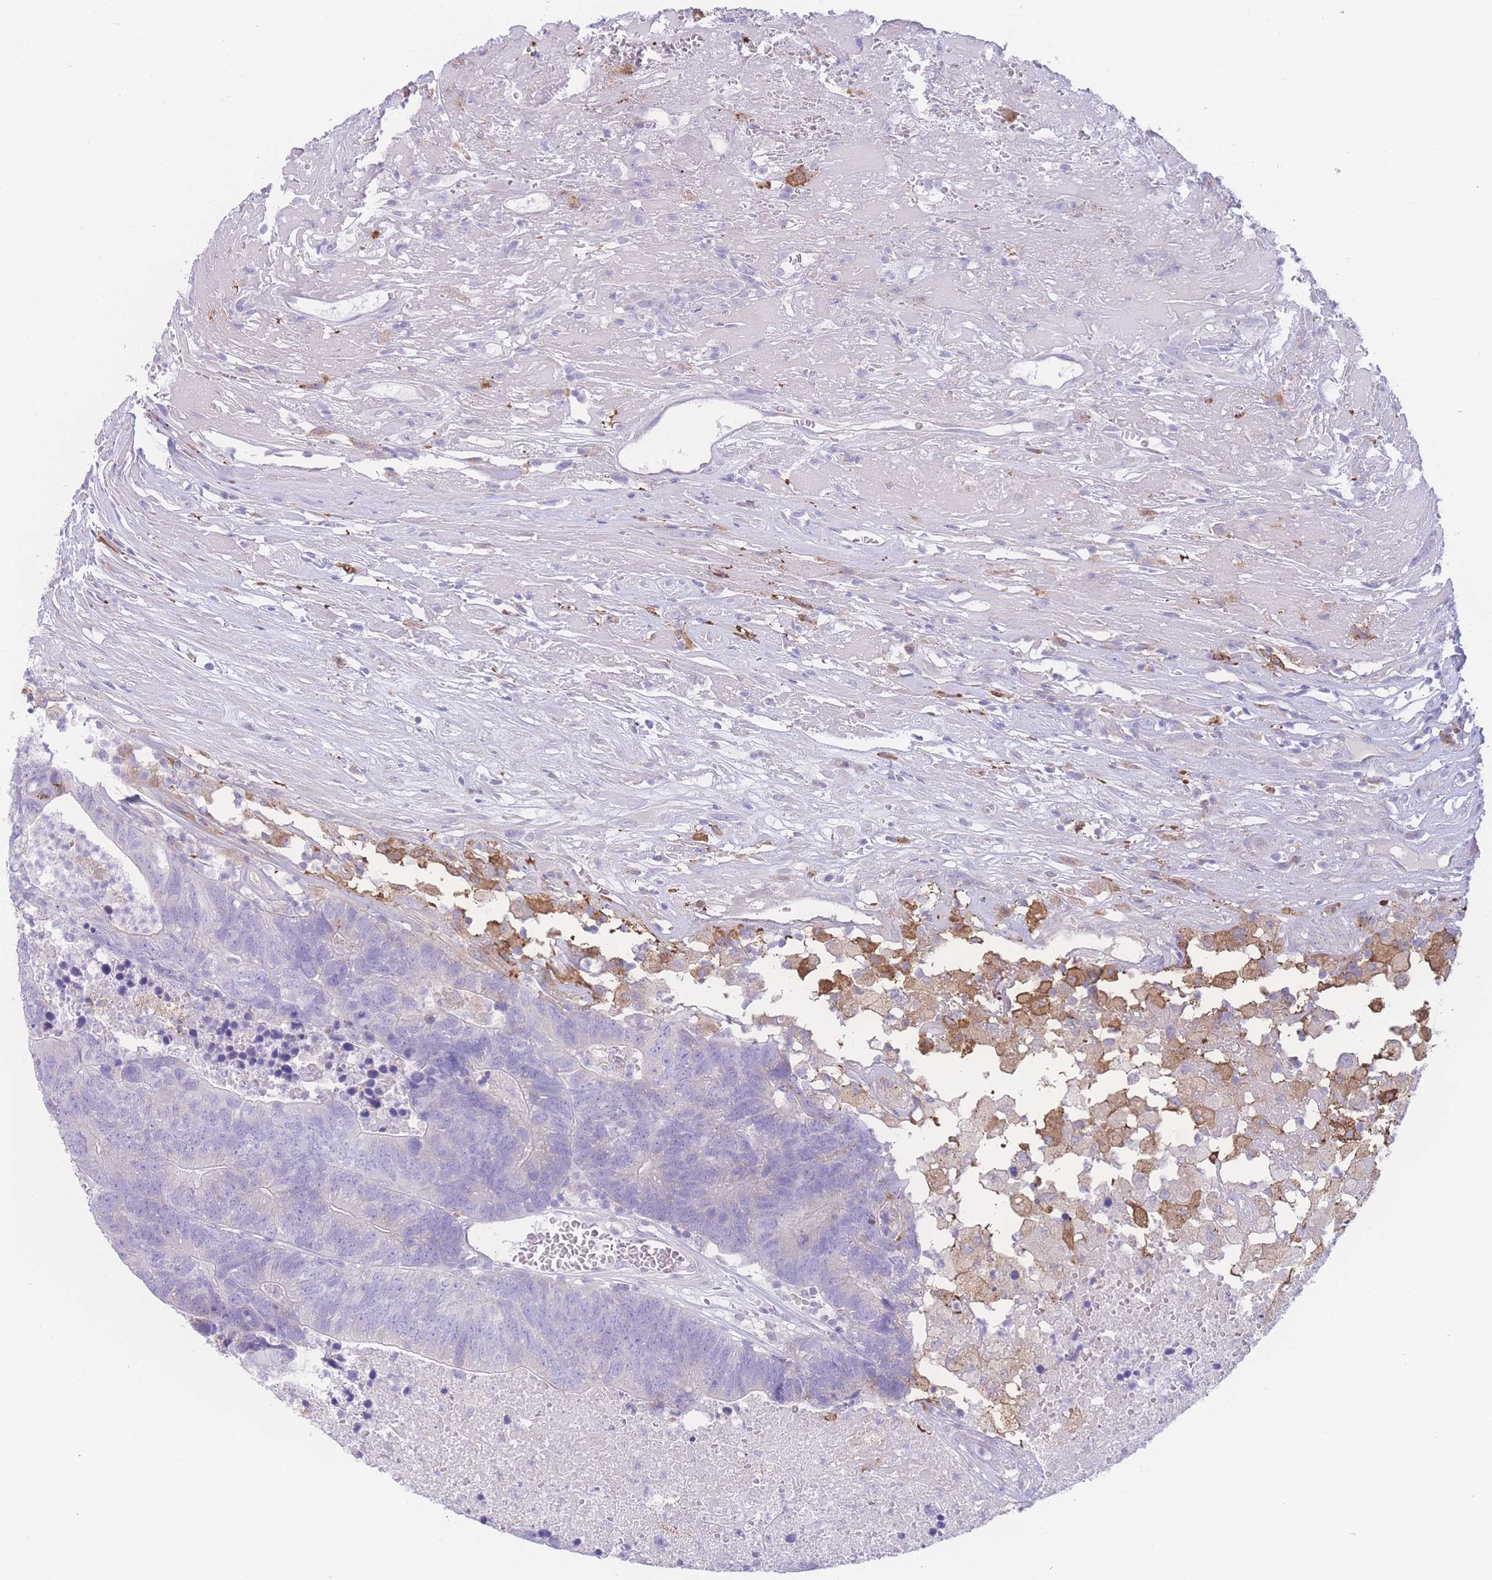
{"staining": {"intensity": "negative", "quantity": "none", "location": "none"}, "tissue": "colorectal cancer", "cell_type": "Tumor cells", "image_type": "cancer", "snomed": [{"axis": "morphology", "description": "Adenocarcinoma, NOS"}, {"axis": "topography", "description": "Colon"}], "caption": "Human adenocarcinoma (colorectal) stained for a protein using IHC demonstrates no positivity in tumor cells.", "gene": "NBEAL1", "patient": {"sex": "female", "age": 48}}